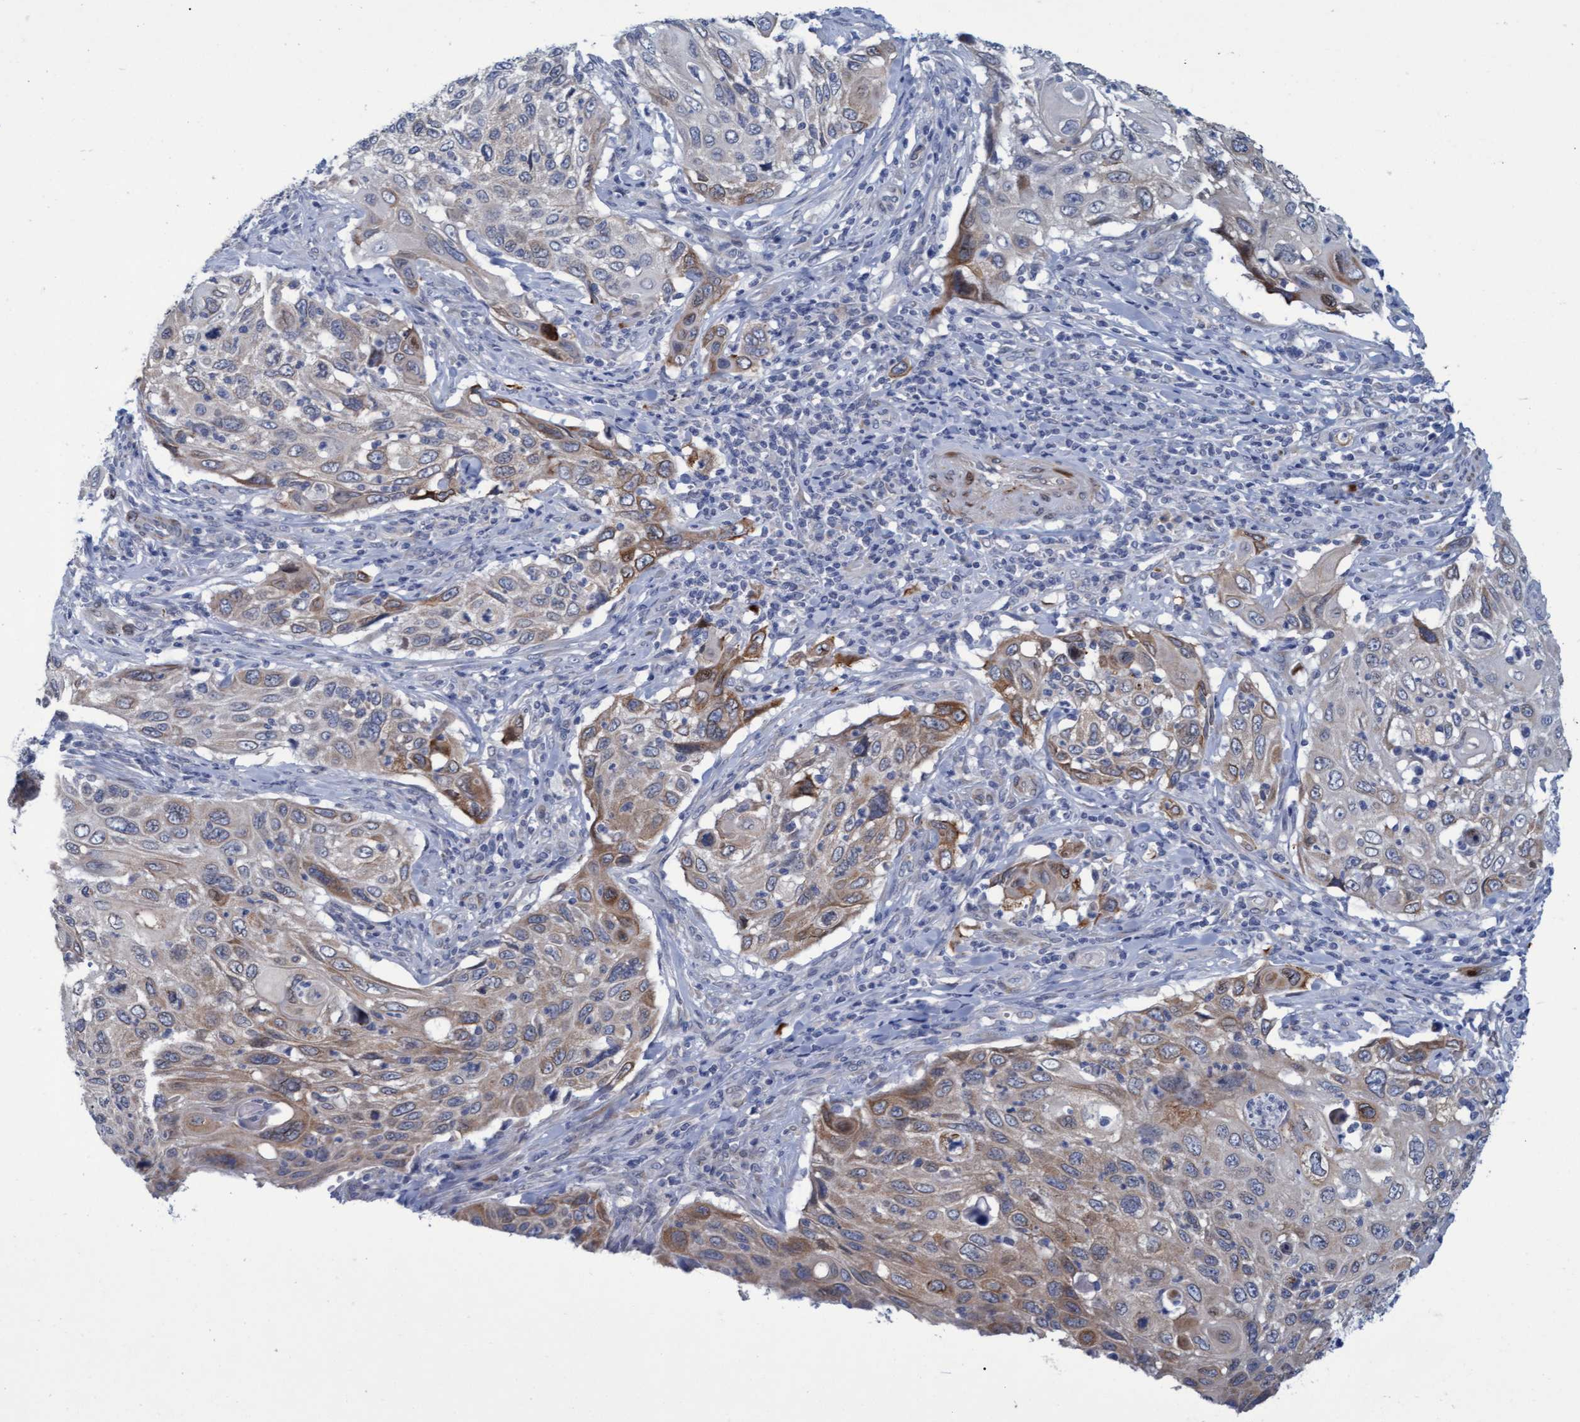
{"staining": {"intensity": "moderate", "quantity": "25%-75%", "location": "cytoplasmic/membranous"}, "tissue": "cervical cancer", "cell_type": "Tumor cells", "image_type": "cancer", "snomed": [{"axis": "morphology", "description": "Squamous cell carcinoma, NOS"}, {"axis": "topography", "description": "Cervix"}], "caption": "Cervical squamous cell carcinoma stained with a protein marker exhibits moderate staining in tumor cells.", "gene": "SSTR3", "patient": {"sex": "female", "age": 70}}